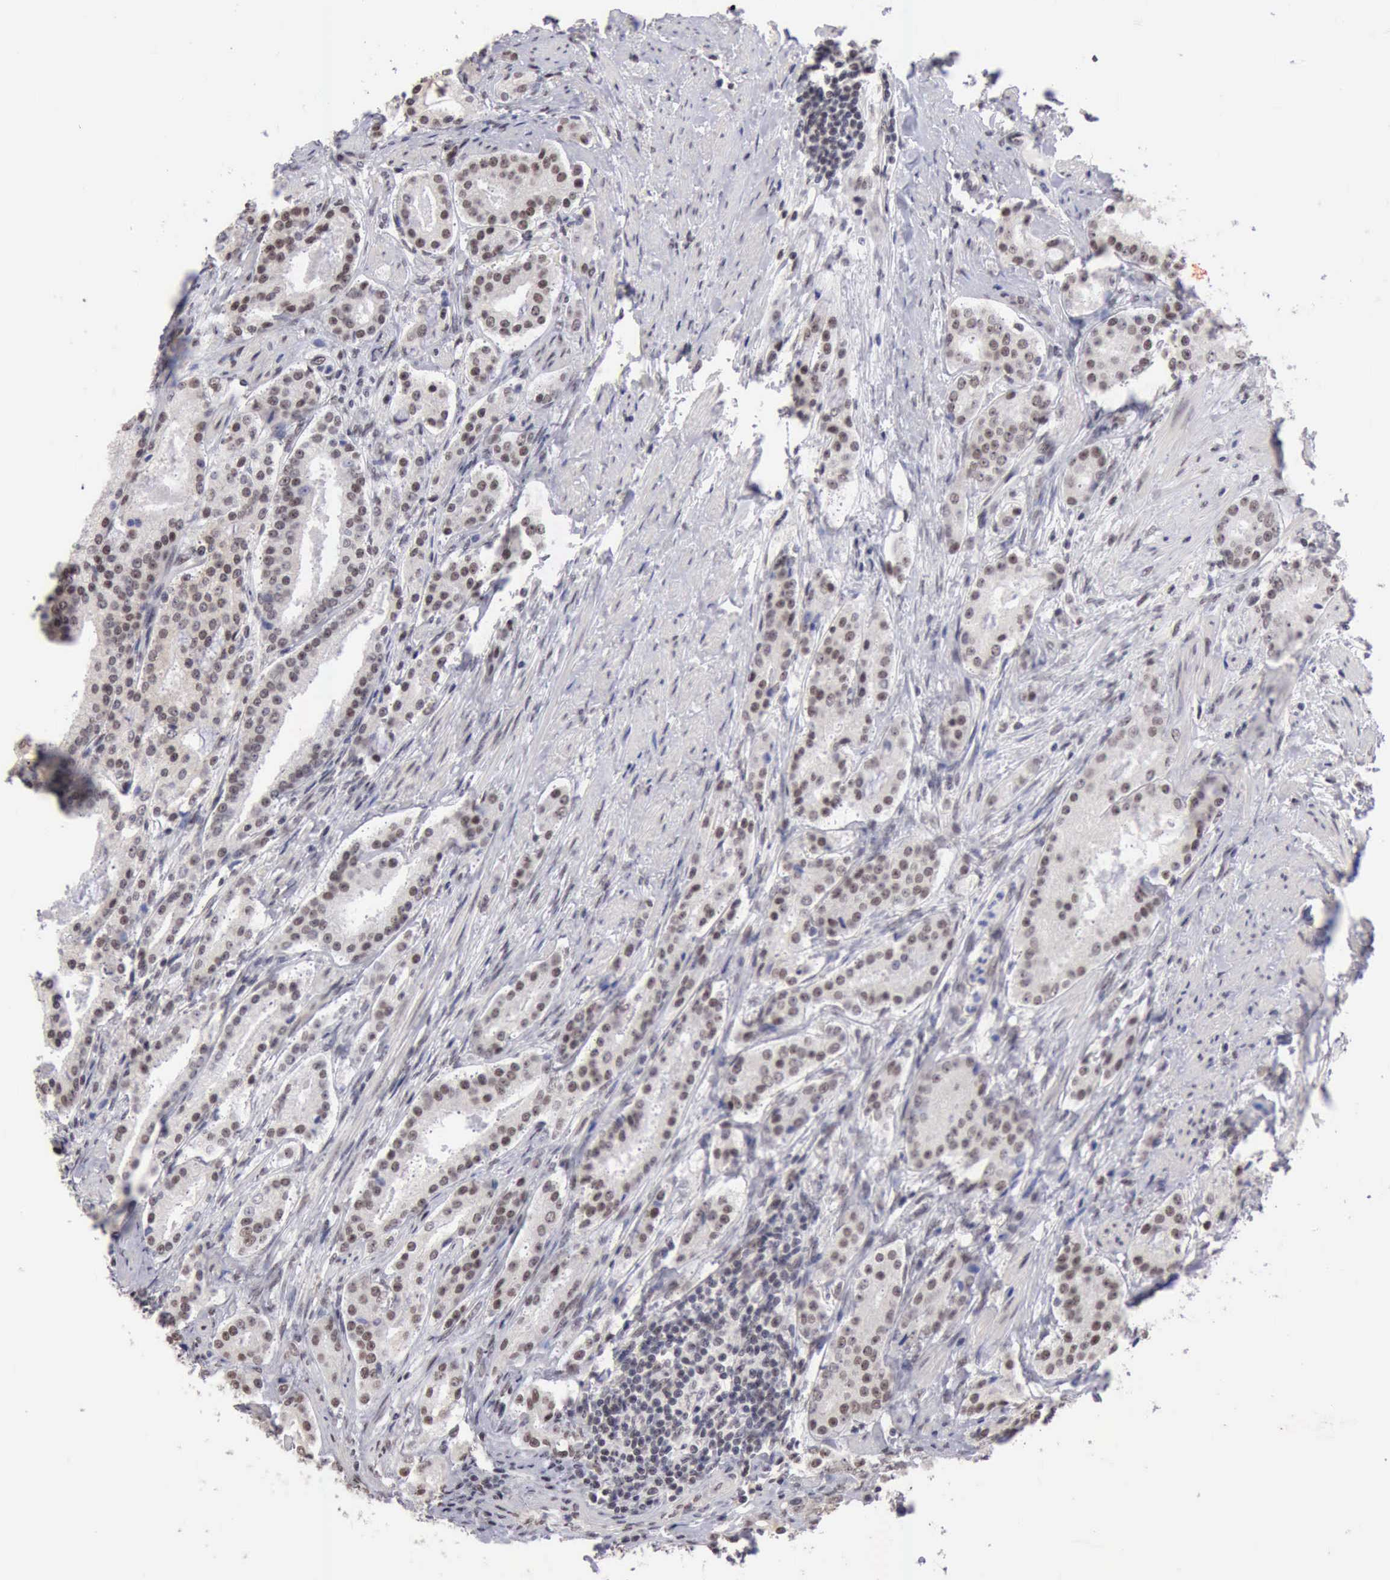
{"staining": {"intensity": "weak", "quantity": "25%-75%", "location": "nuclear"}, "tissue": "prostate cancer", "cell_type": "Tumor cells", "image_type": "cancer", "snomed": [{"axis": "morphology", "description": "Adenocarcinoma, Medium grade"}, {"axis": "topography", "description": "Prostate"}], "caption": "Immunohistochemical staining of human medium-grade adenocarcinoma (prostate) exhibits low levels of weak nuclear protein expression in about 25%-75% of tumor cells.", "gene": "TAF1", "patient": {"sex": "male", "age": 72}}